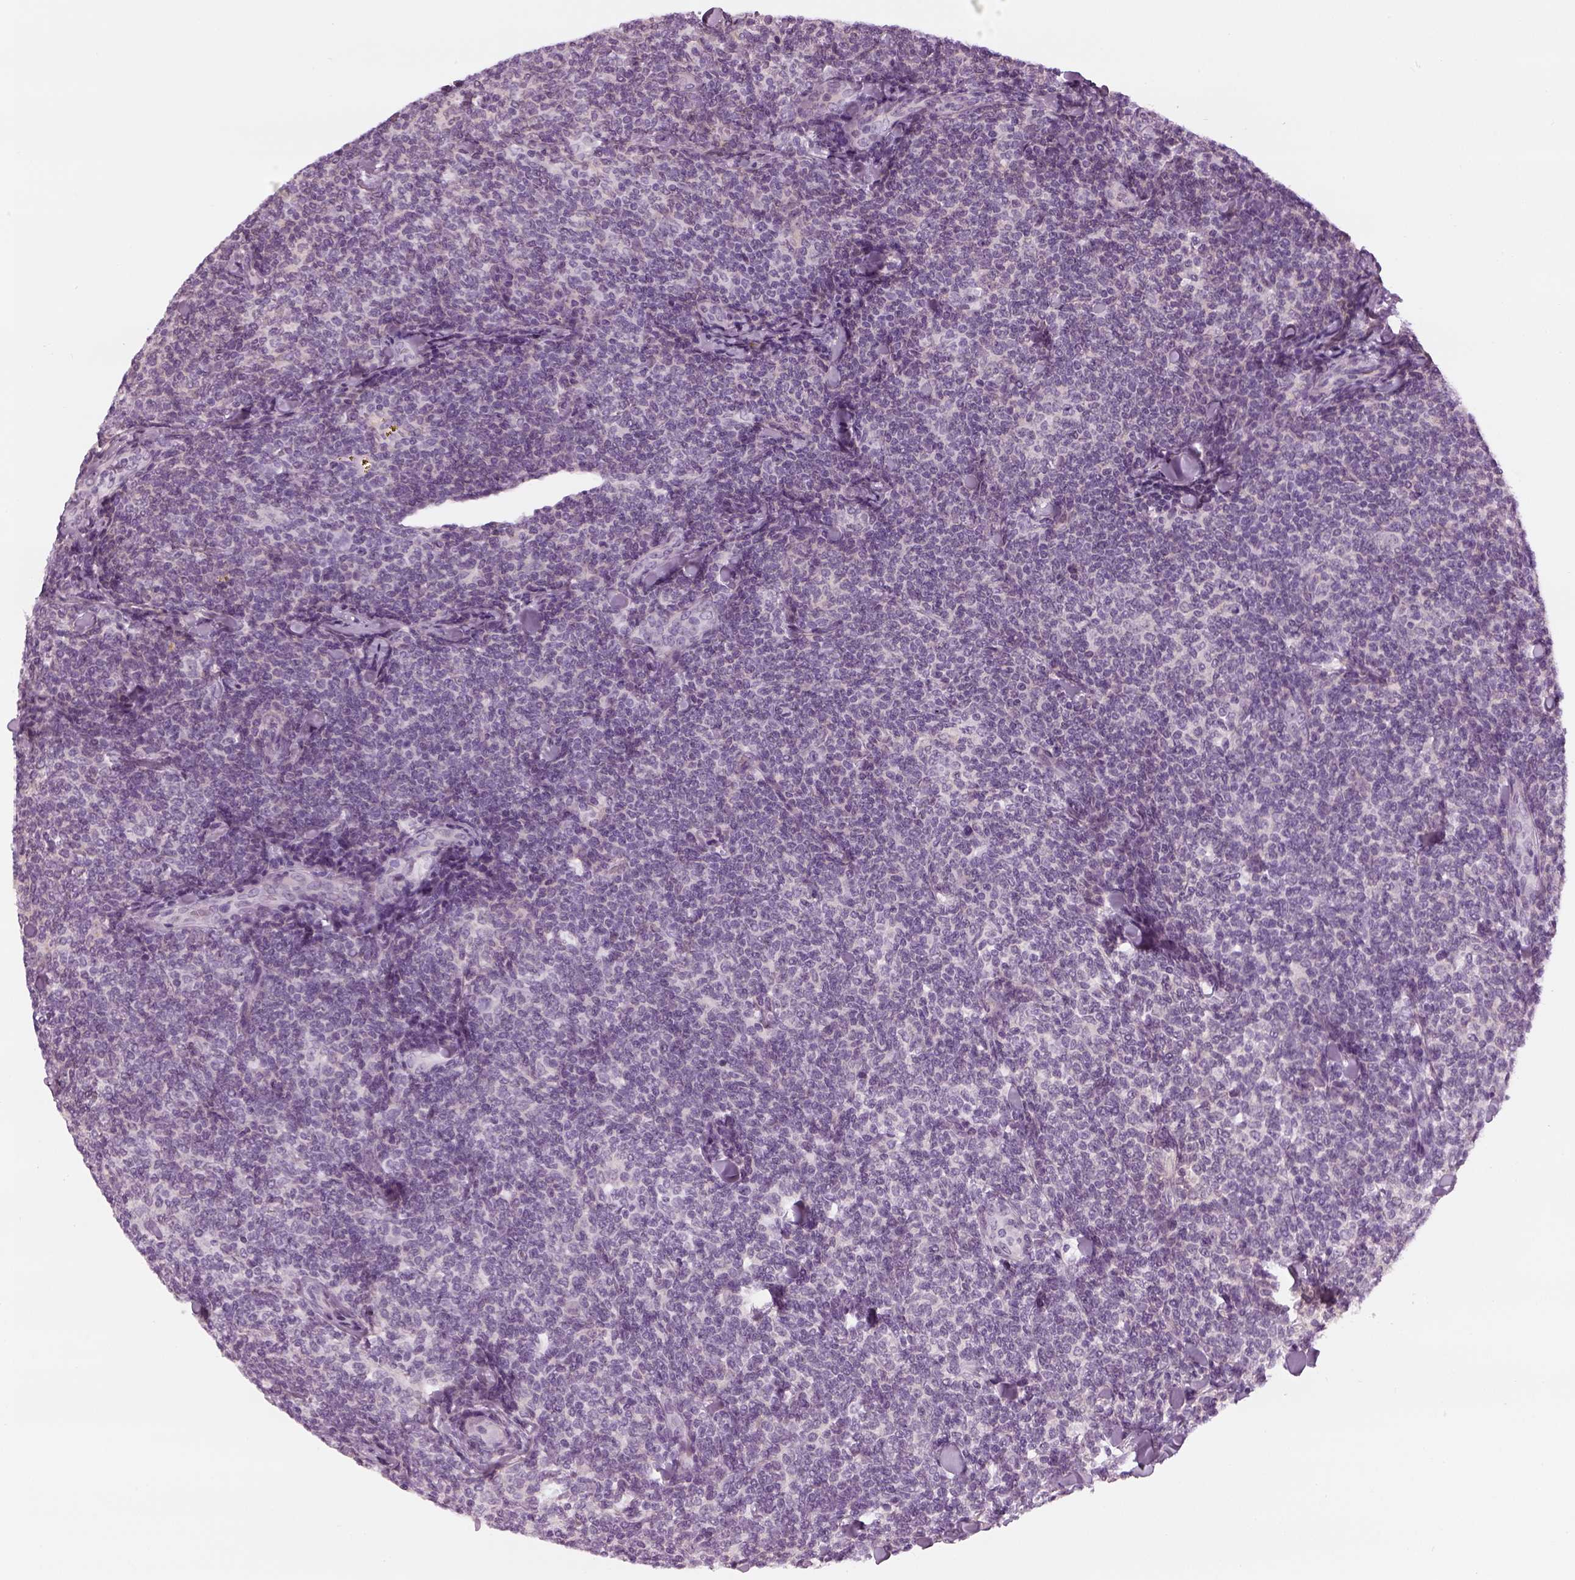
{"staining": {"intensity": "negative", "quantity": "none", "location": "none"}, "tissue": "lymphoma", "cell_type": "Tumor cells", "image_type": "cancer", "snomed": [{"axis": "morphology", "description": "Malignant lymphoma, non-Hodgkin's type, Low grade"}, {"axis": "topography", "description": "Lymph node"}], "caption": "This is a micrograph of immunohistochemistry (IHC) staining of lymphoma, which shows no staining in tumor cells. The staining is performed using DAB (3,3'-diaminobenzidine) brown chromogen with nuclei counter-stained in using hematoxylin.", "gene": "LRRIQ3", "patient": {"sex": "female", "age": 56}}